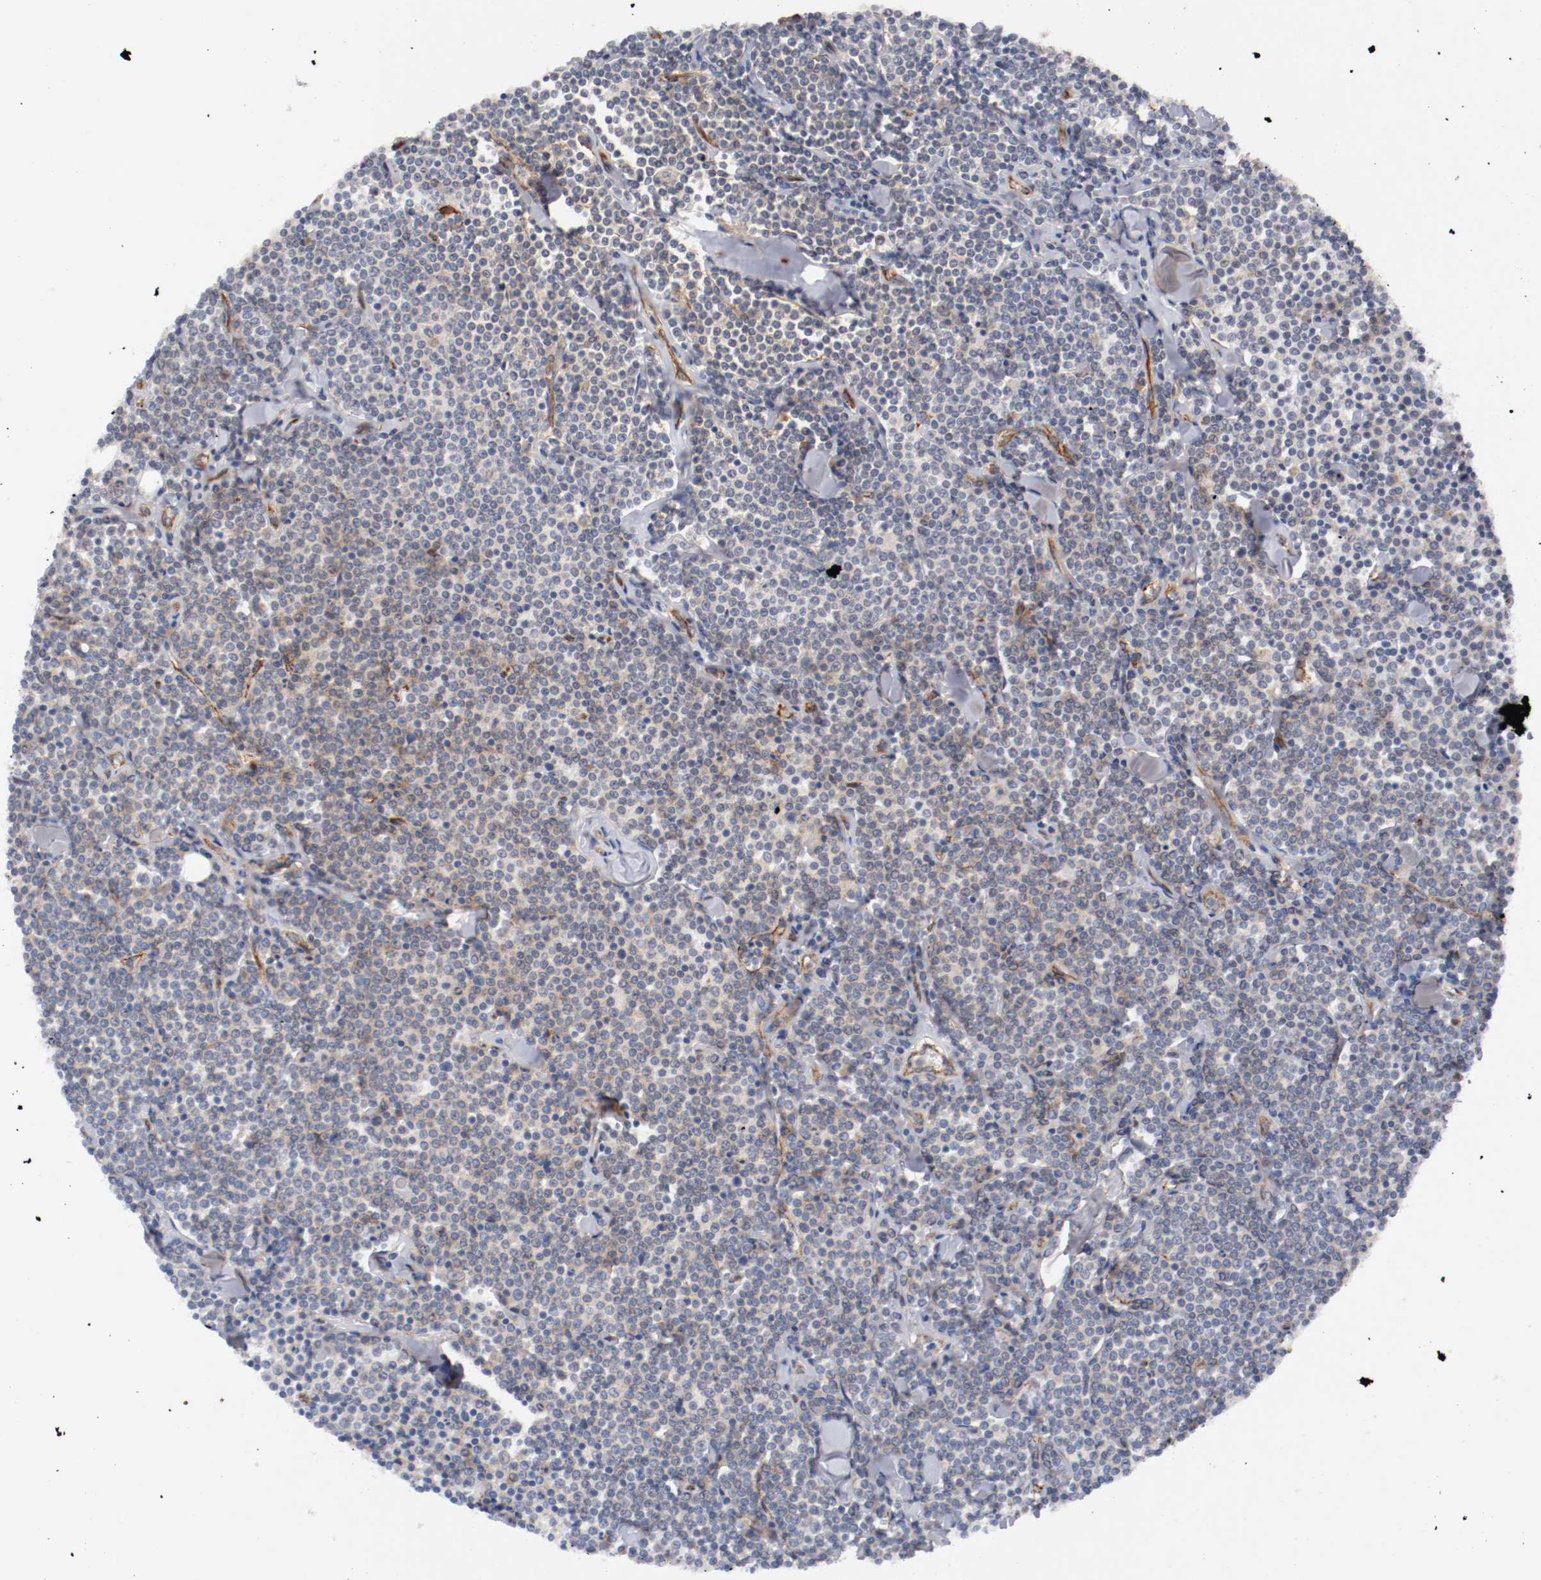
{"staining": {"intensity": "negative", "quantity": "none", "location": "none"}, "tissue": "lymphoma", "cell_type": "Tumor cells", "image_type": "cancer", "snomed": [{"axis": "morphology", "description": "Malignant lymphoma, non-Hodgkin's type, Low grade"}, {"axis": "topography", "description": "Soft tissue"}], "caption": "Immunohistochemistry (IHC) of malignant lymphoma, non-Hodgkin's type (low-grade) reveals no staining in tumor cells.", "gene": "TYK2", "patient": {"sex": "male", "age": 92}}